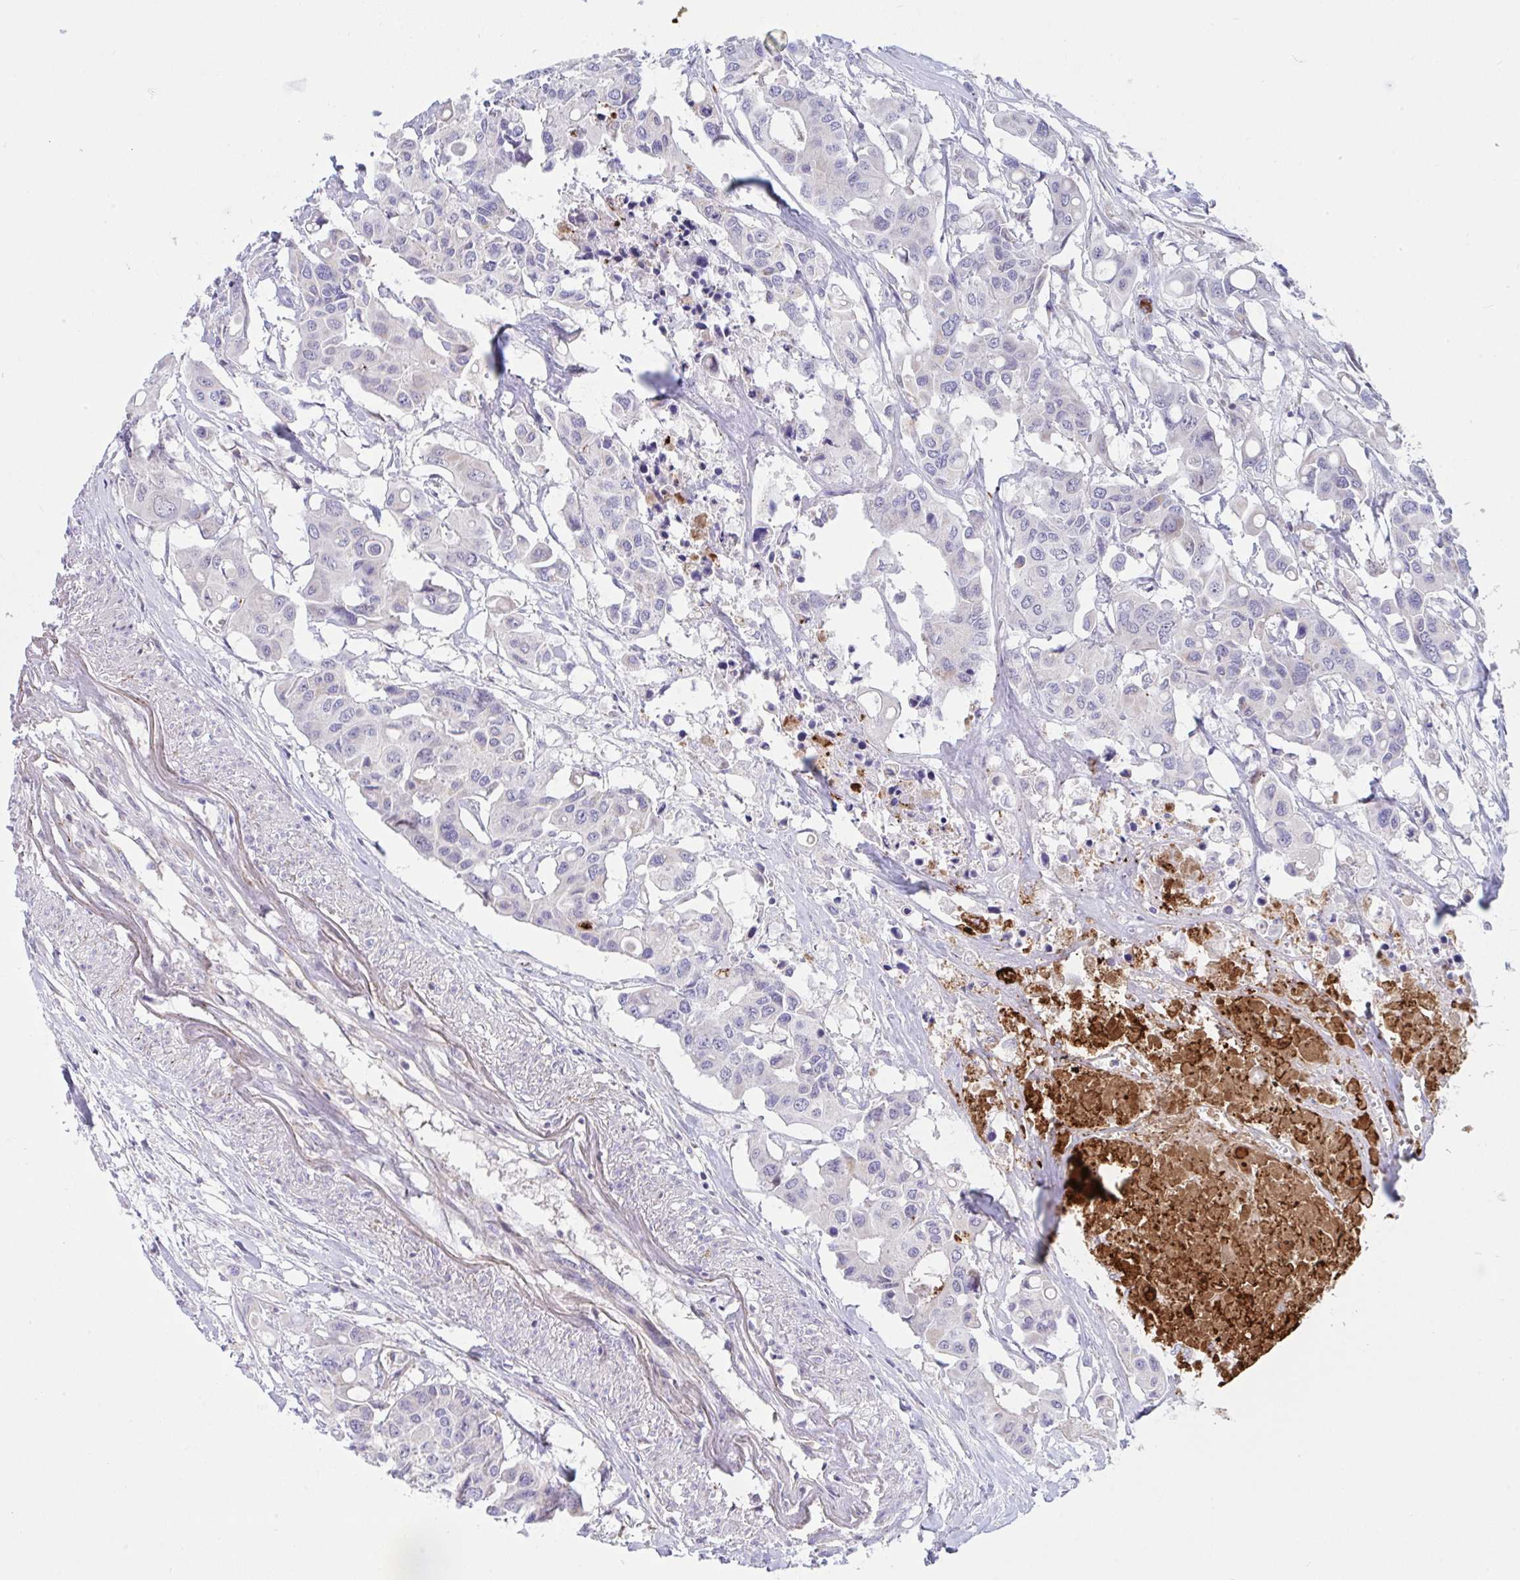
{"staining": {"intensity": "negative", "quantity": "none", "location": "none"}, "tissue": "colorectal cancer", "cell_type": "Tumor cells", "image_type": "cancer", "snomed": [{"axis": "morphology", "description": "Adenocarcinoma, NOS"}, {"axis": "topography", "description": "Colon"}], "caption": "IHC micrograph of human adenocarcinoma (colorectal) stained for a protein (brown), which reveals no positivity in tumor cells. (DAB immunohistochemistry (IHC) with hematoxylin counter stain).", "gene": "IL37", "patient": {"sex": "male", "age": 77}}